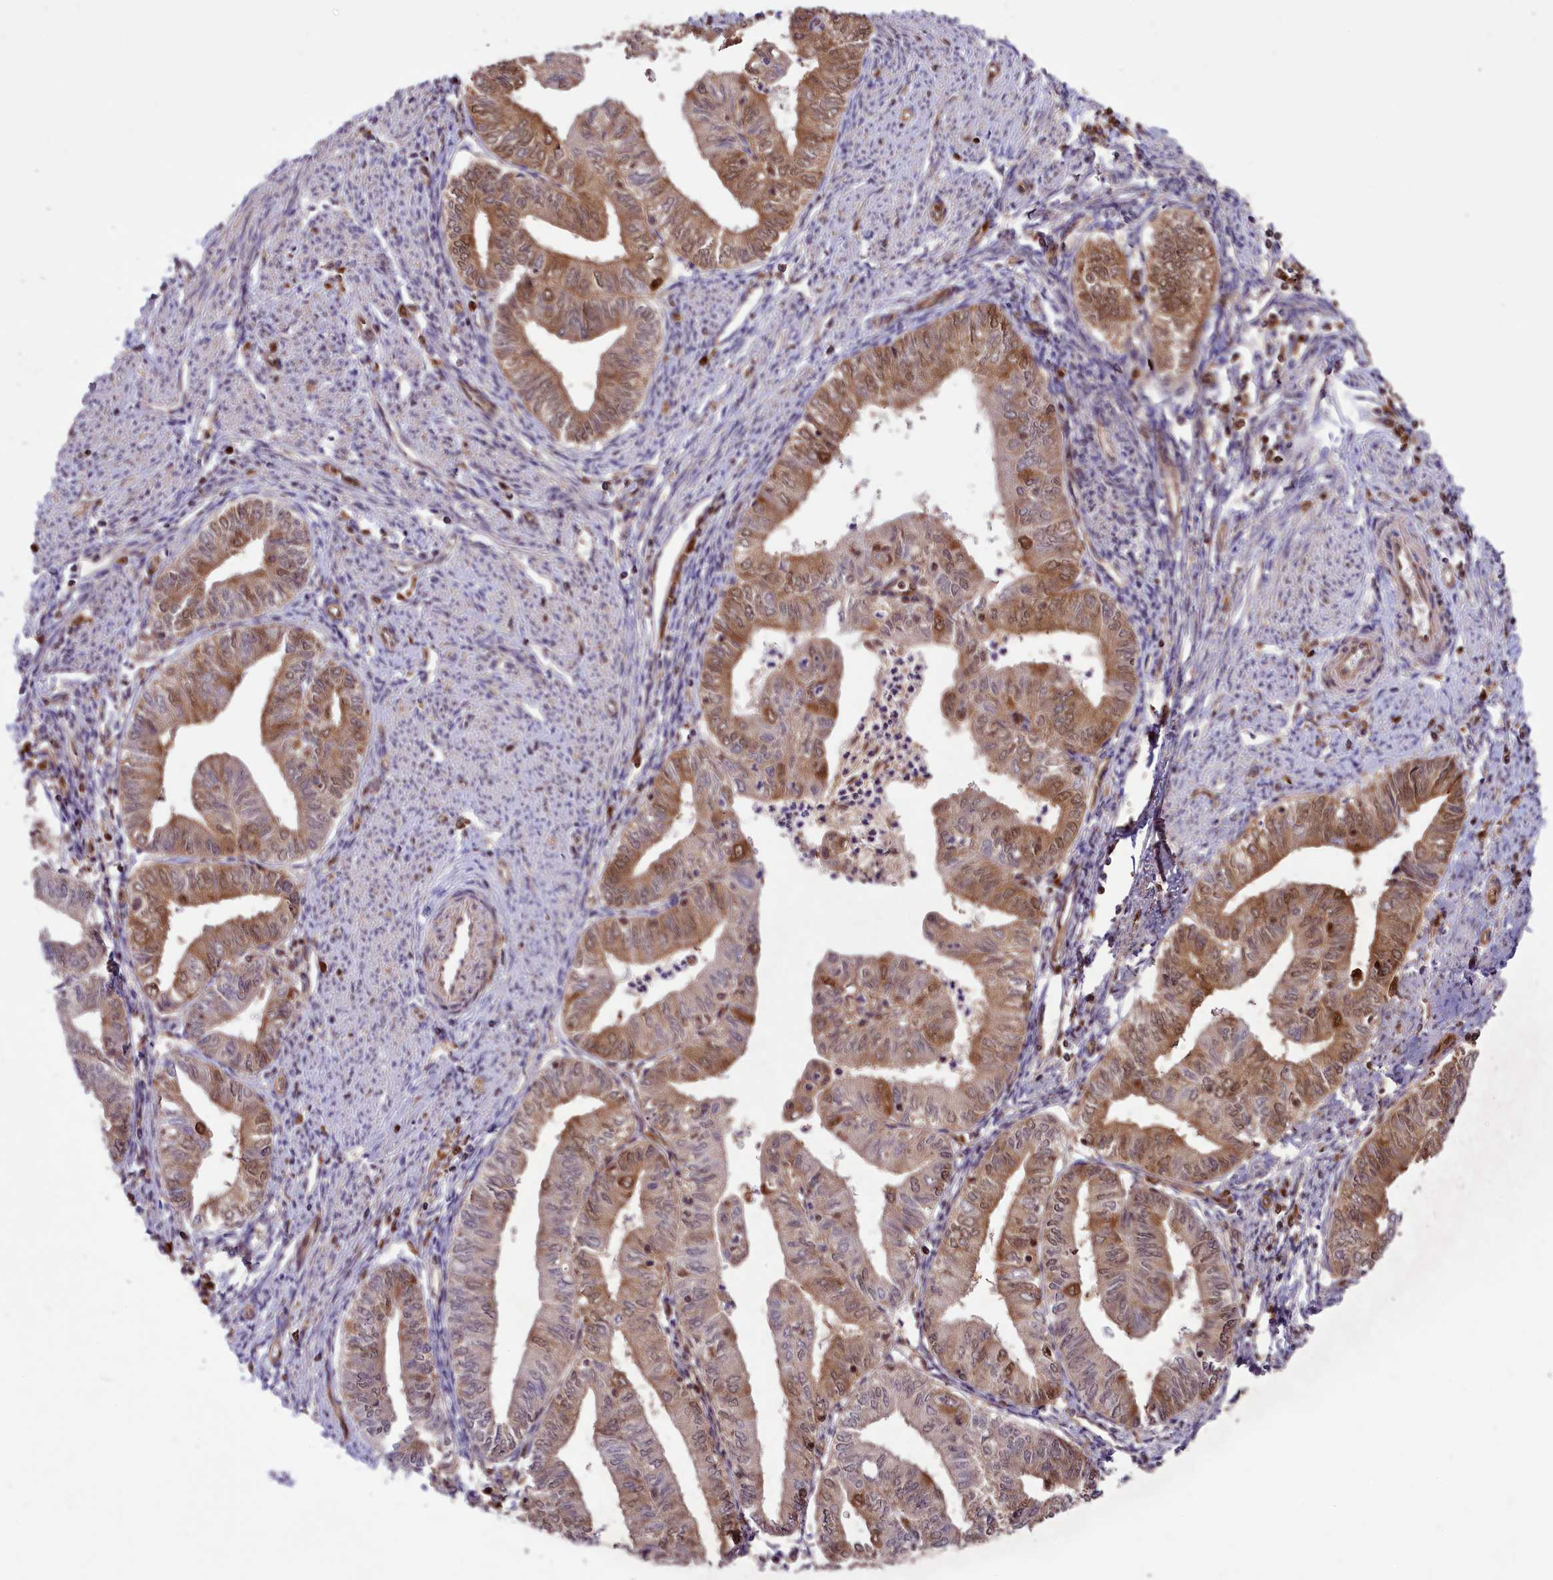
{"staining": {"intensity": "moderate", "quantity": ">75%", "location": "cytoplasmic/membranous,nuclear"}, "tissue": "endometrial cancer", "cell_type": "Tumor cells", "image_type": "cancer", "snomed": [{"axis": "morphology", "description": "Adenocarcinoma, NOS"}, {"axis": "topography", "description": "Endometrium"}], "caption": "Endometrial cancer stained for a protein shows moderate cytoplasmic/membranous and nuclear positivity in tumor cells.", "gene": "COX17", "patient": {"sex": "female", "age": 66}}